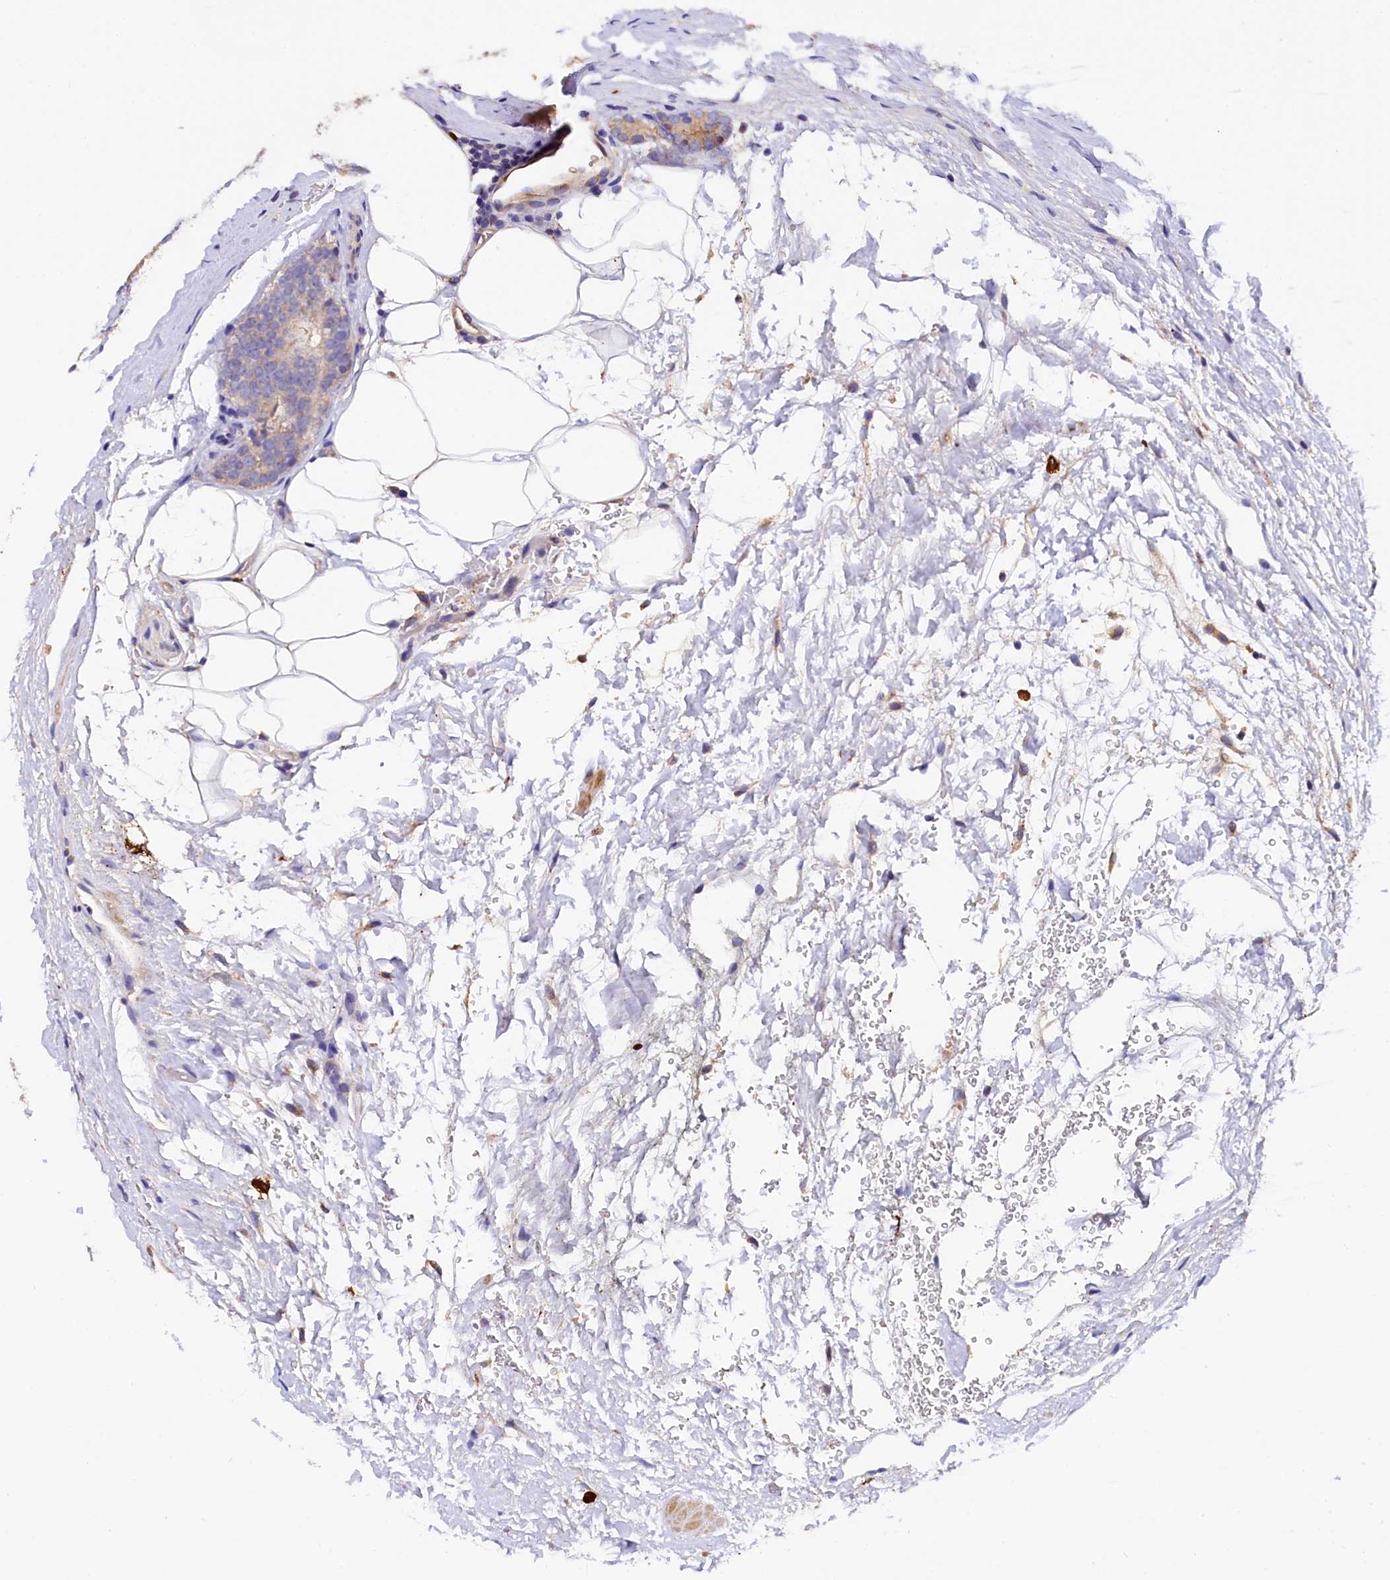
{"staining": {"intensity": "moderate", "quantity": "<25%", "location": "cytoplasmic/membranous"}, "tissue": "prostate cancer", "cell_type": "Tumor cells", "image_type": "cancer", "snomed": [{"axis": "morphology", "description": "Adenocarcinoma, High grade"}, {"axis": "topography", "description": "Prostate"}], "caption": "IHC of human prostate cancer exhibits low levels of moderate cytoplasmic/membranous staining in about <25% of tumor cells.", "gene": "EPS8L2", "patient": {"sex": "male", "age": 56}}